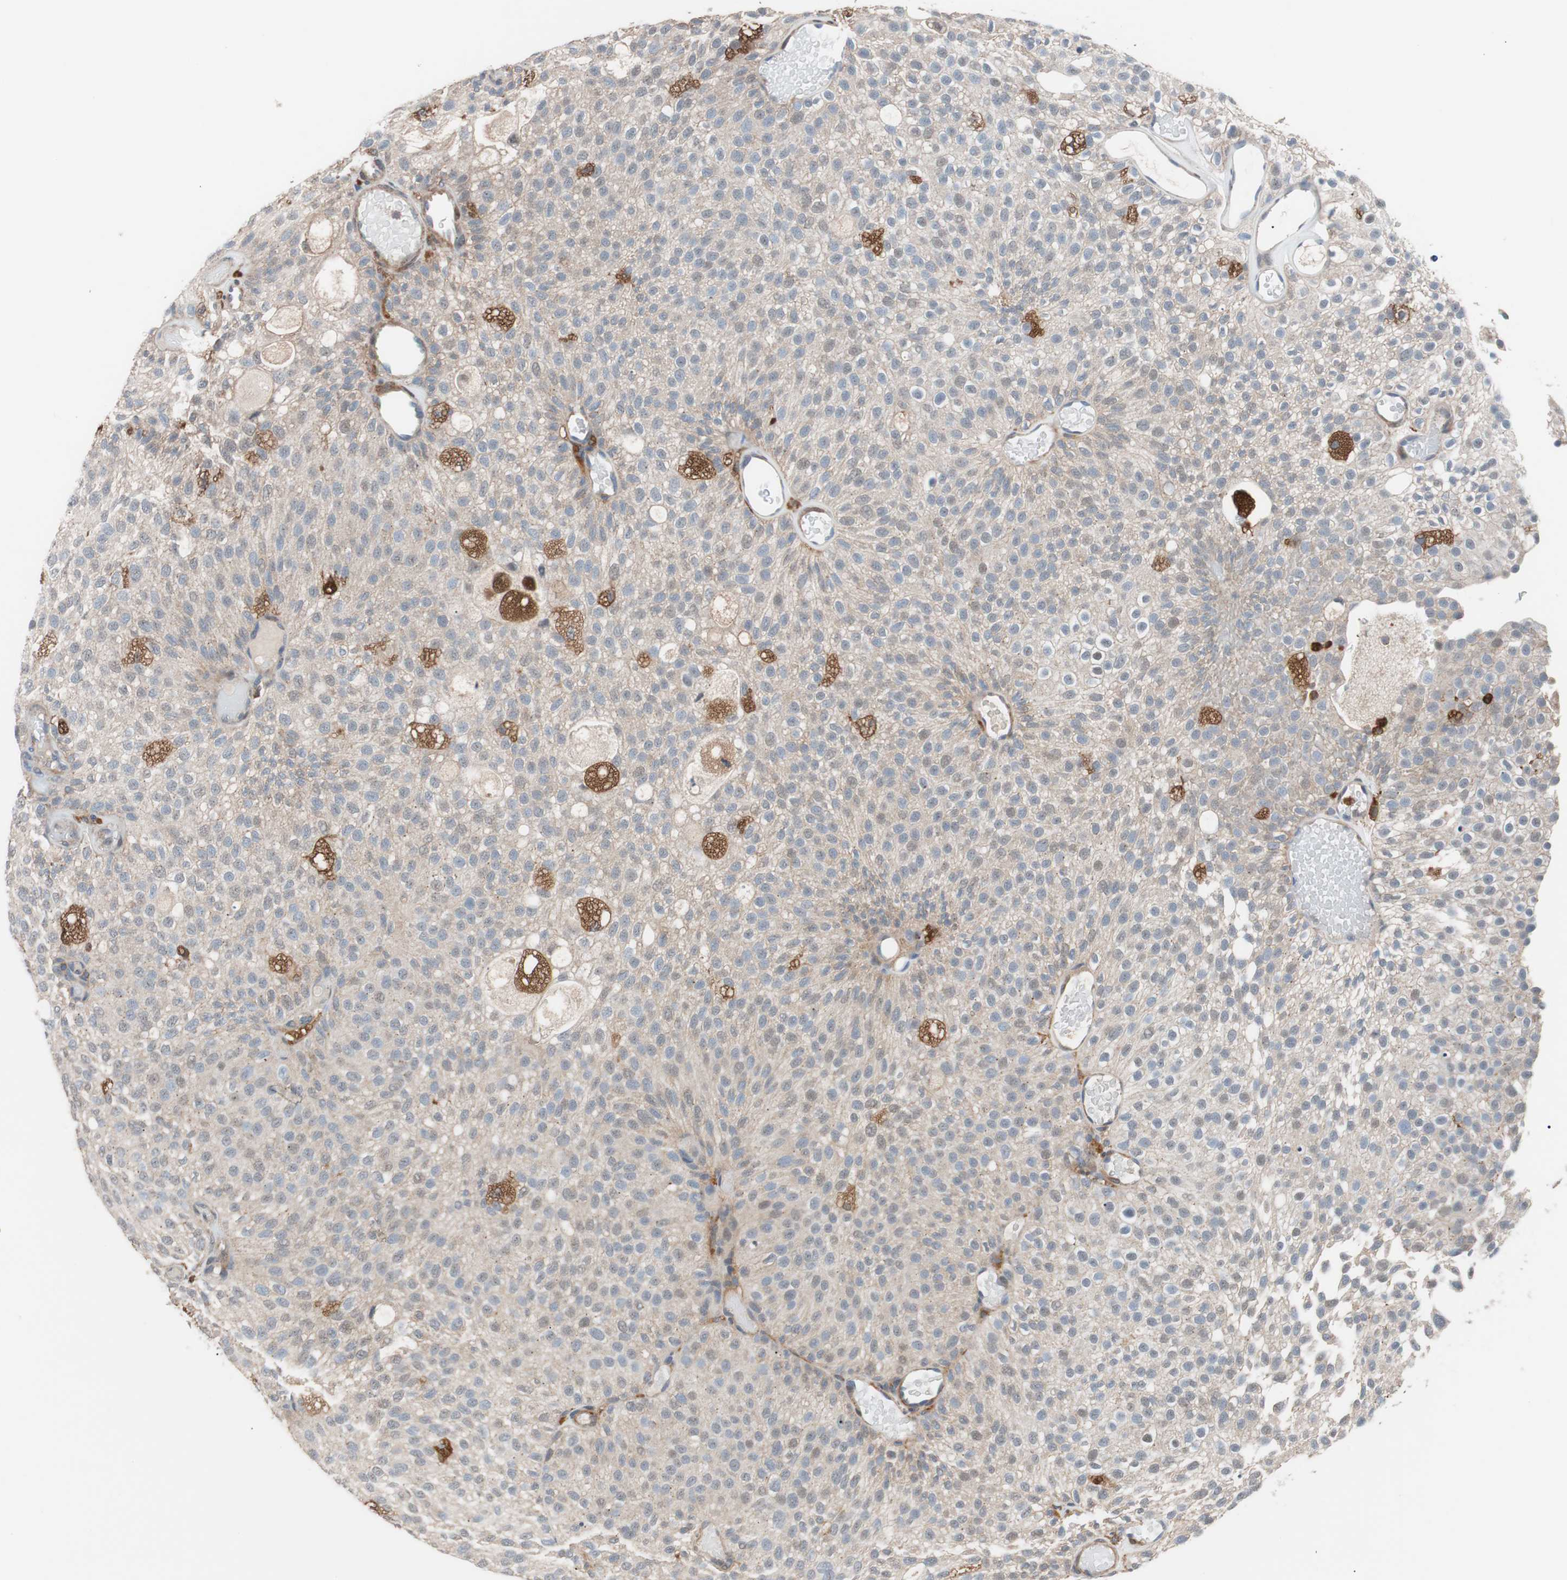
{"staining": {"intensity": "weak", "quantity": "25%-75%", "location": "cytoplasmic/membranous"}, "tissue": "urothelial cancer", "cell_type": "Tumor cells", "image_type": "cancer", "snomed": [{"axis": "morphology", "description": "Urothelial carcinoma, Low grade"}, {"axis": "topography", "description": "Urinary bladder"}], "caption": "This is an image of immunohistochemistry (IHC) staining of urothelial cancer, which shows weak staining in the cytoplasmic/membranous of tumor cells.", "gene": "LITAF", "patient": {"sex": "male", "age": 78}}